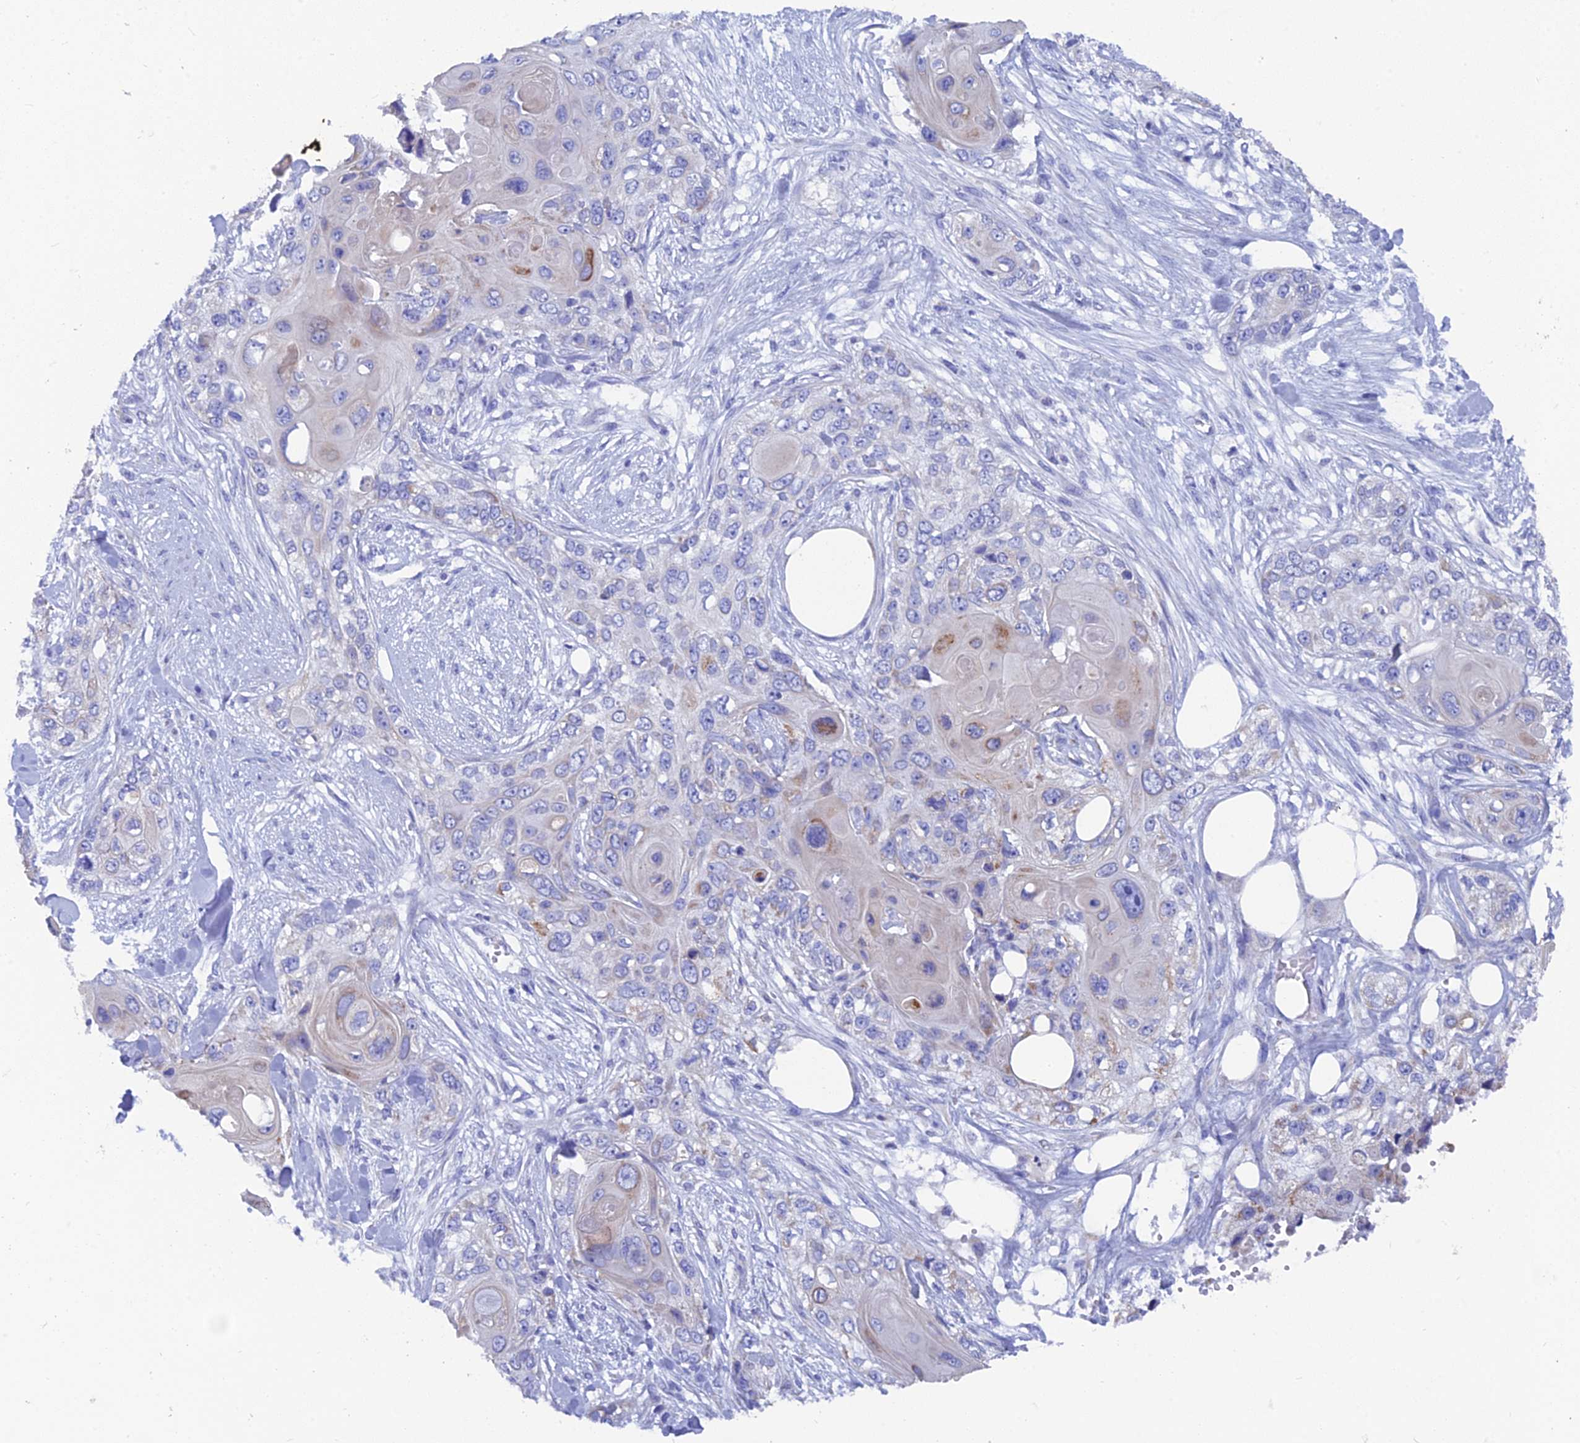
{"staining": {"intensity": "weak", "quantity": "<25%", "location": "cytoplasmic/membranous"}, "tissue": "skin cancer", "cell_type": "Tumor cells", "image_type": "cancer", "snomed": [{"axis": "morphology", "description": "Normal tissue, NOS"}, {"axis": "morphology", "description": "Squamous cell carcinoma, NOS"}, {"axis": "topography", "description": "Skin"}], "caption": "The histopathology image exhibits no staining of tumor cells in skin cancer (squamous cell carcinoma). (Stains: DAB IHC with hematoxylin counter stain, Microscopy: brightfield microscopy at high magnification).", "gene": "AK4", "patient": {"sex": "male", "age": 72}}